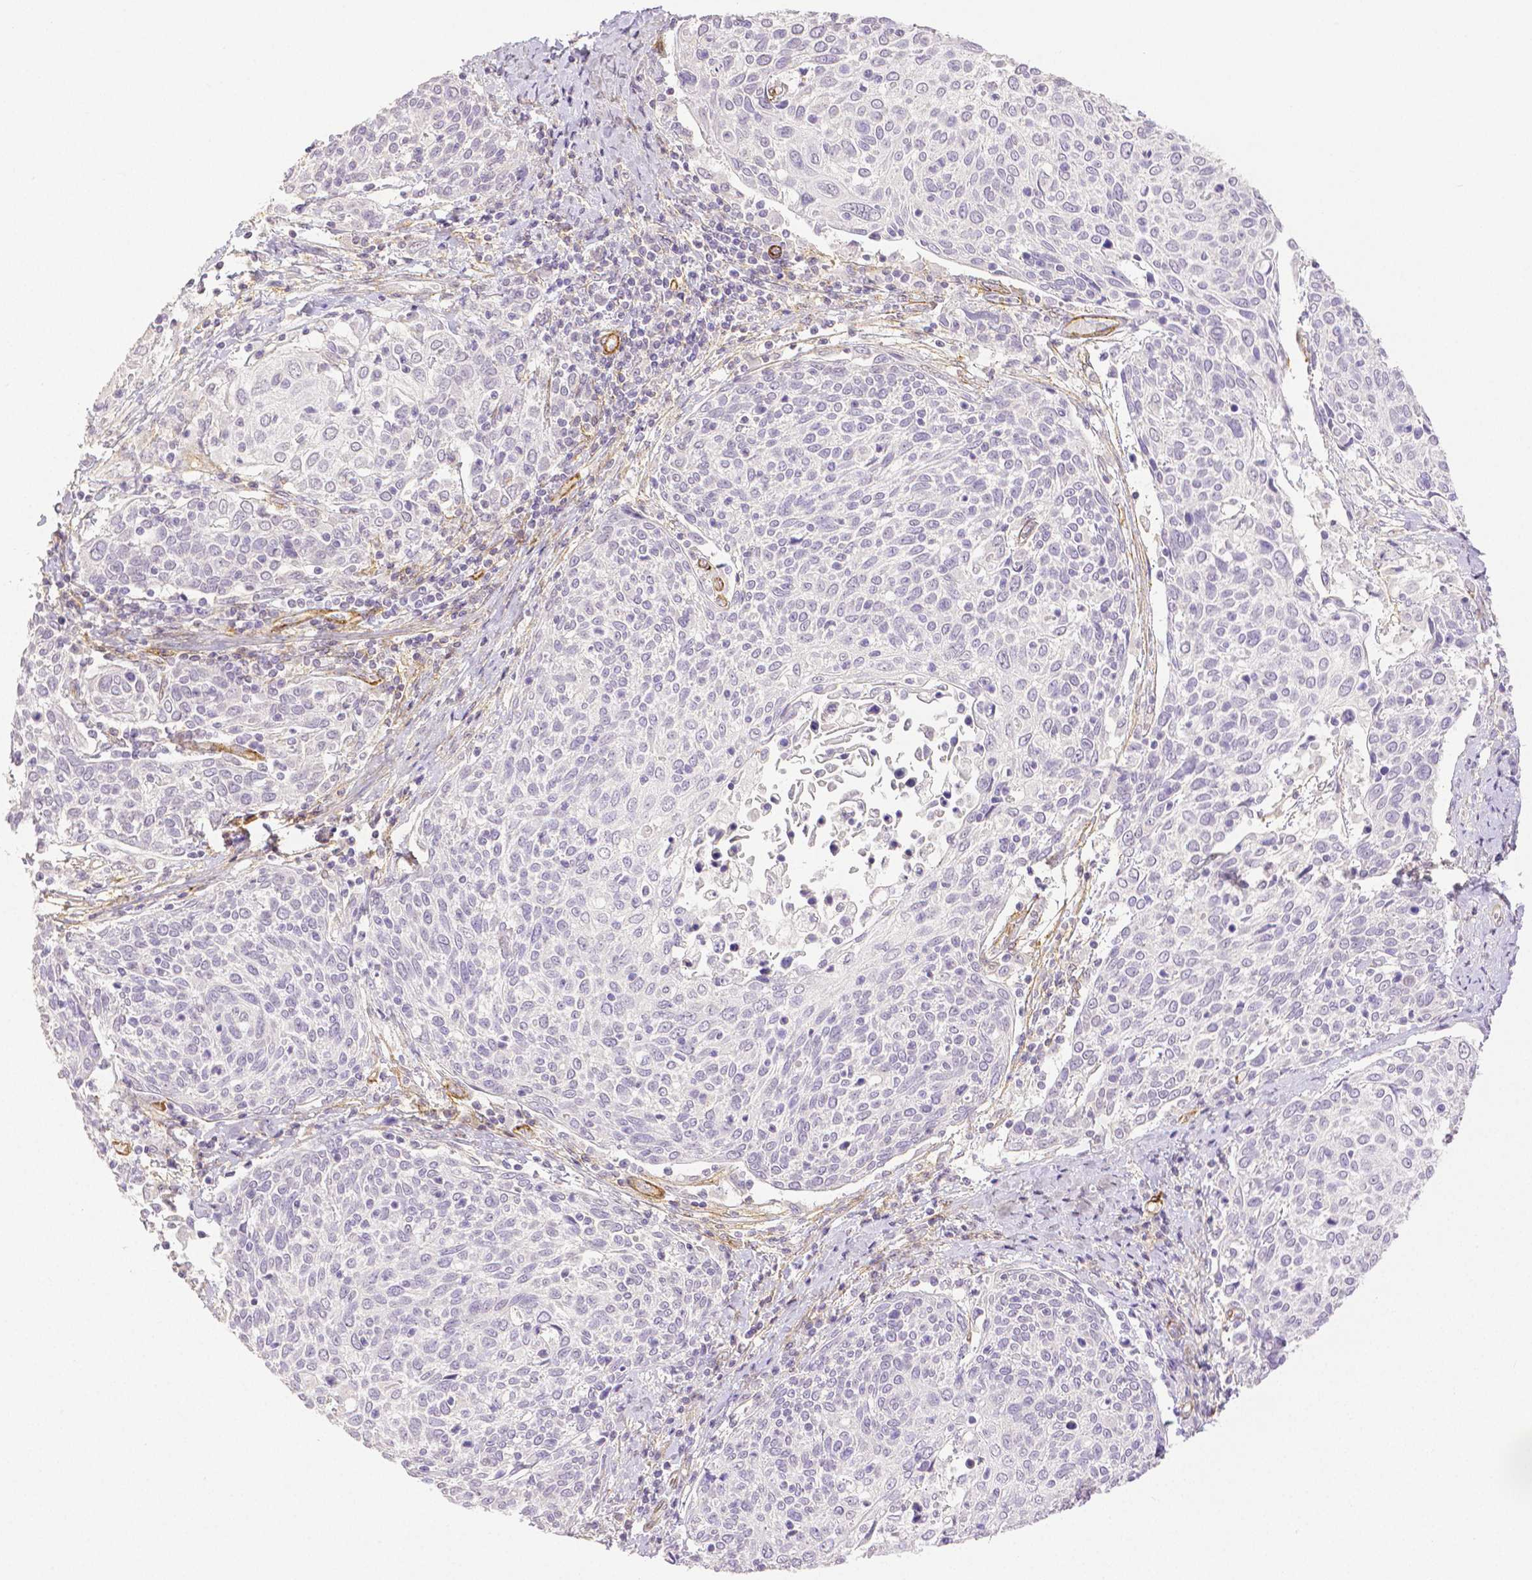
{"staining": {"intensity": "negative", "quantity": "none", "location": "none"}, "tissue": "cervical cancer", "cell_type": "Tumor cells", "image_type": "cancer", "snomed": [{"axis": "morphology", "description": "Squamous cell carcinoma, NOS"}, {"axis": "topography", "description": "Cervix"}], "caption": "Tumor cells show no significant protein expression in cervical squamous cell carcinoma.", "gene": "THY1", "patient": {"sex": "female", "age": 61}}